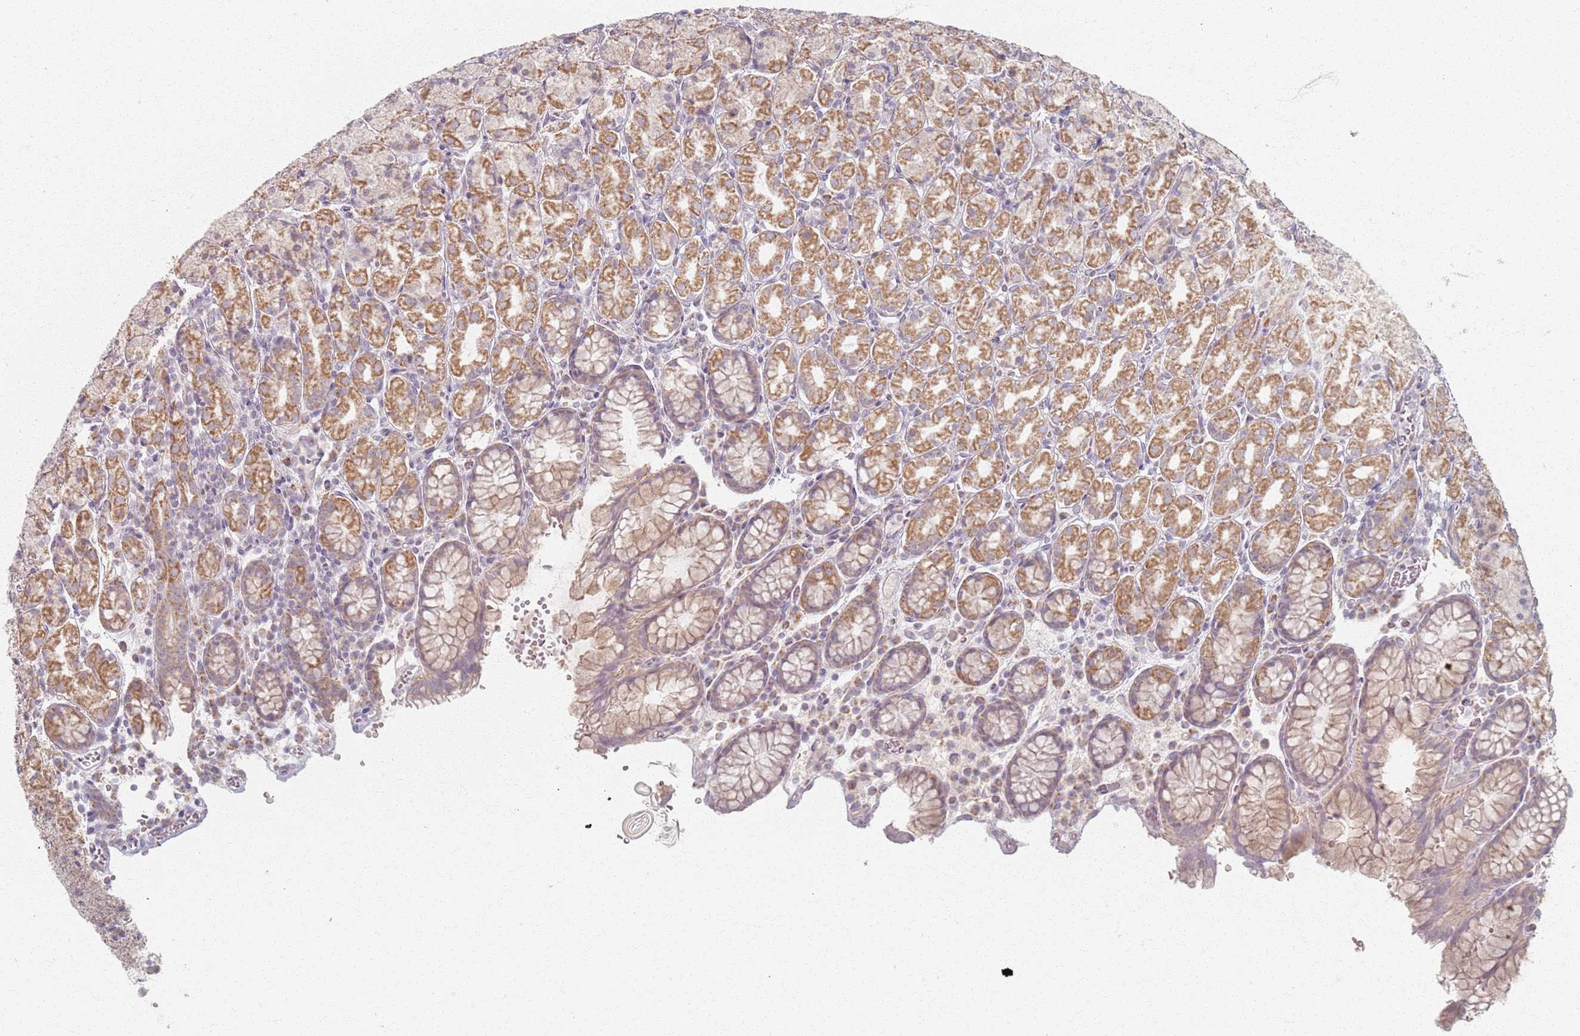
{"staining": {"intensity": "moderate", "quantity": ">75%", "location": "cytoplasmic/membranous"}, "tissue": "stomach", "cell_type": "Glandular cells", "image_type": "normal", "snomed": [{"axis": "morphology", "description": "Normal tissue, NOS"}, {"axis": "topography", "description": "Stomach, upper"}, {"axis": "topography", "description": "Stomach"}], "caption": "Immunohistochemical staining of benign stomach shows moderate cytoplasmic/membranous protein staining in about >75% of glandular cells.", "gene": "PKD2L2", "patient": {"sex": "male", "age": 62}}